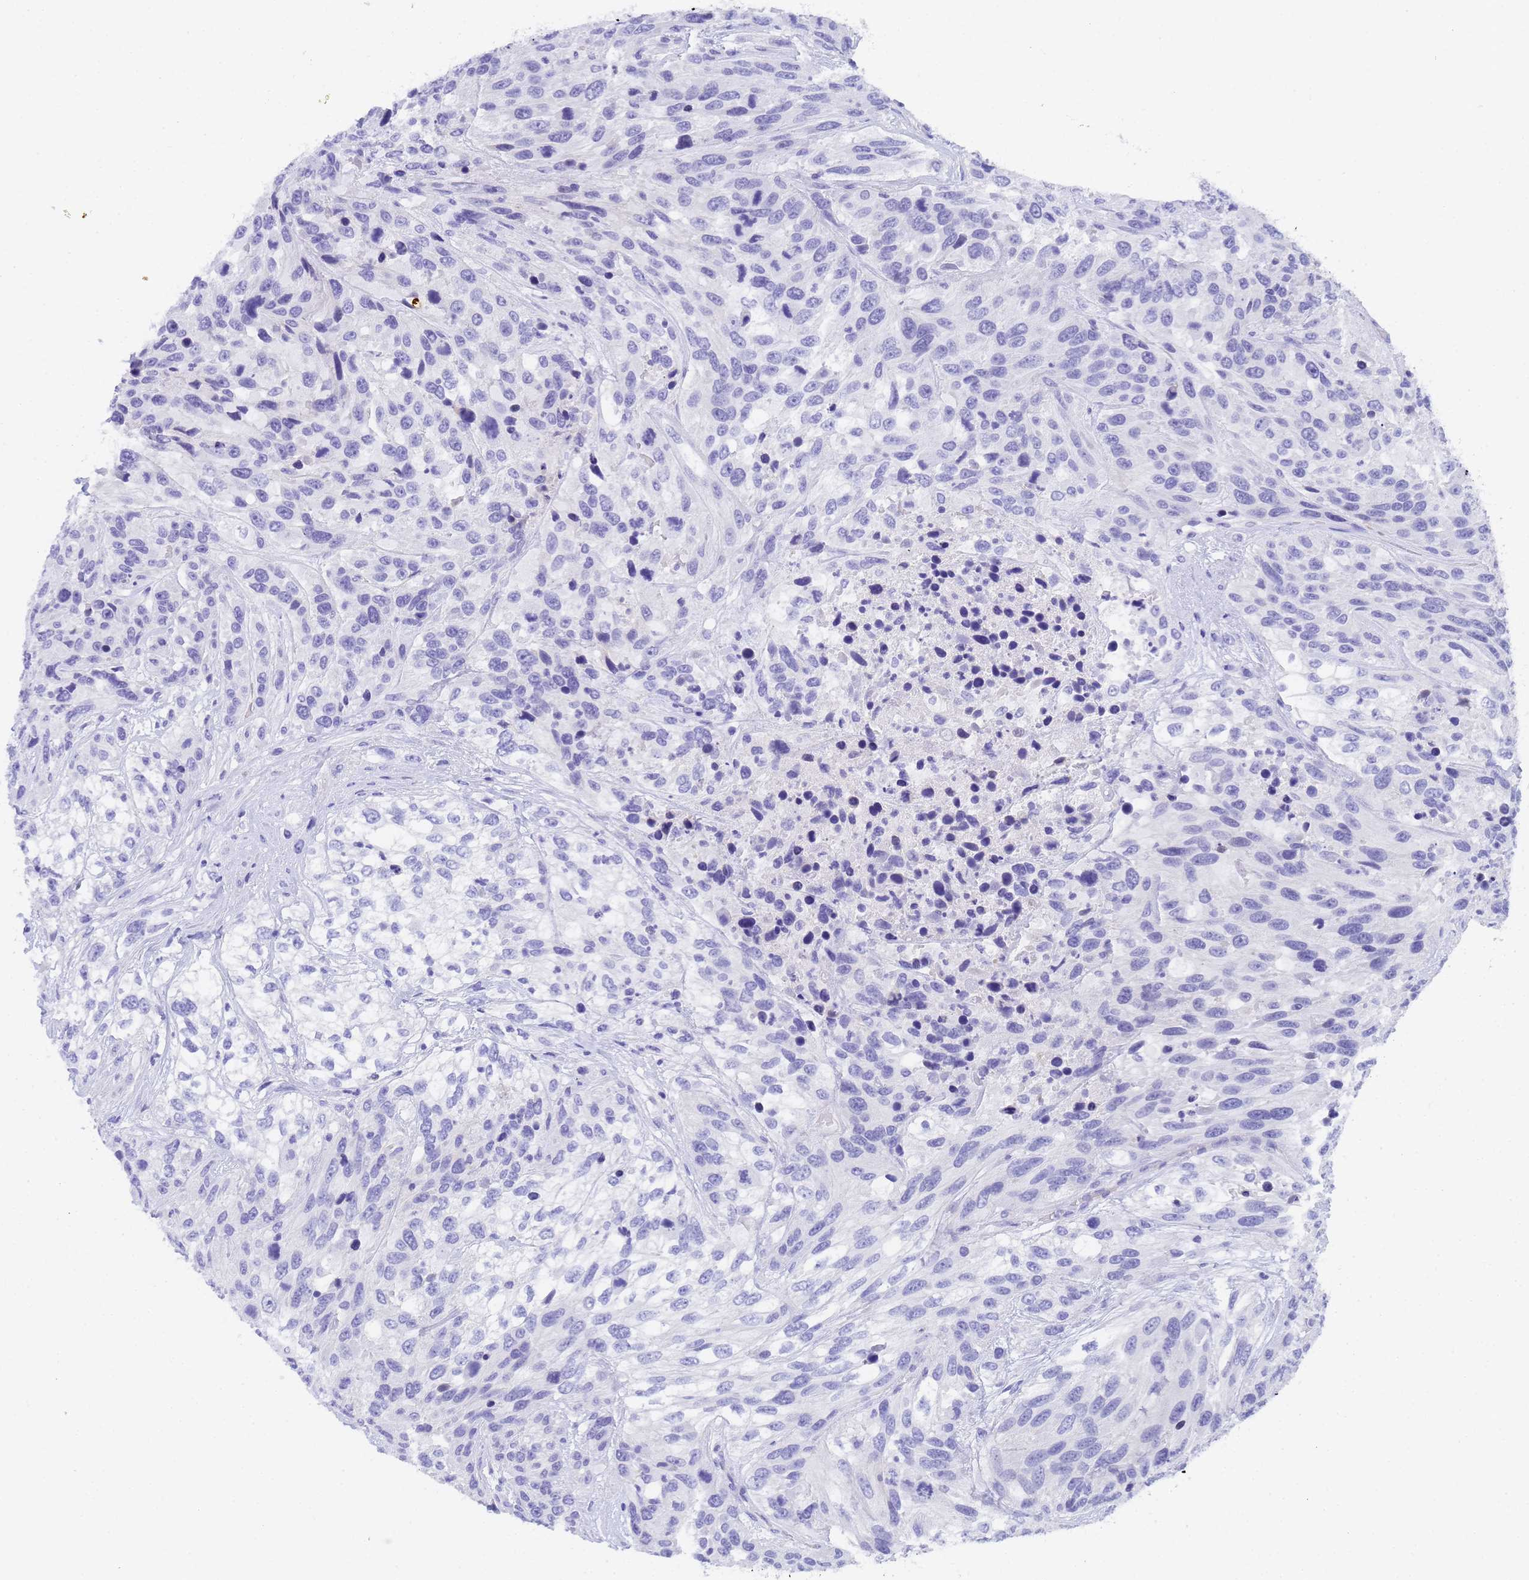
{"staining": {"intensity": "negative", "quantity": "none", "location": "none"}, "tissue": "urothelial cancer", "cell_type": "Tumor cells", "image_type": "cancer", "snomed": [{"axis": "morphology", "description": "Urothelial carcinoma, High grade"}, {"axis": "topography", "description": "Urinary bladder"}], "caption": "An immunohistochemistry histopathology image of high-grade urothelial carcinoma is shown. There is no staining in tumor cells of high-grade urothelial carcinoma. (DAB IHC, high magnification).", "gene": "STATH", "patient": {"sex": "female", "age": 70}}